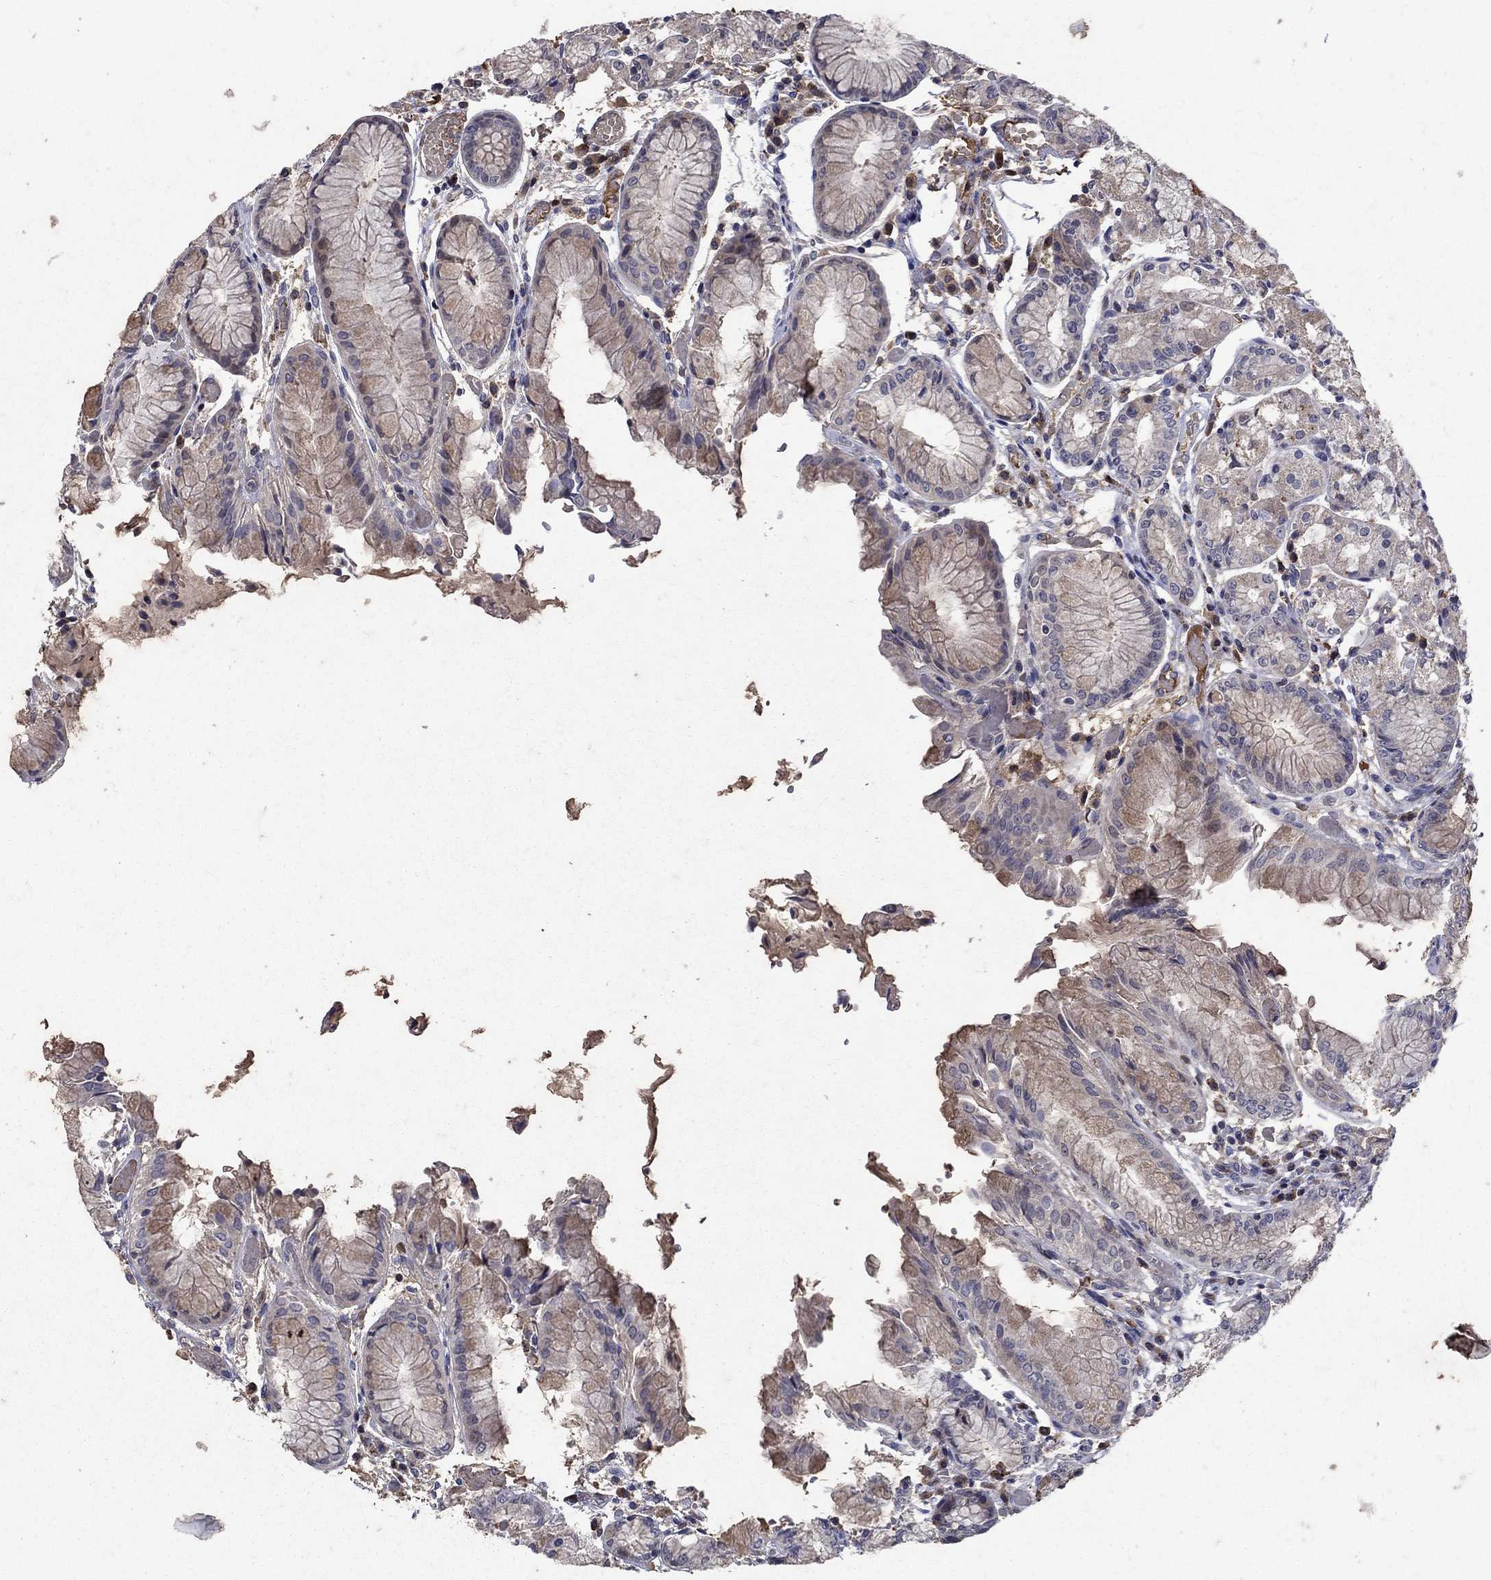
{"staining": {"intensity": "weak", "quantity": "<25%", "location": "cytoplasmic/membranous"}, "tissue": "stomach", "cell_type": "Glandular cells", "image_type": "normal", "snomed": [{"axis": "morphology", "description": "Normal tissue, NOS"}, {"axis": "topography", "description": "Stomach, upper"}], "caption": "Human stomach stained for a protein using immunohistochemistry (IHC) reveals no staining in glandular cells.", "gene": "NPC2", "patient": {"sex": "male", "age": 72}}